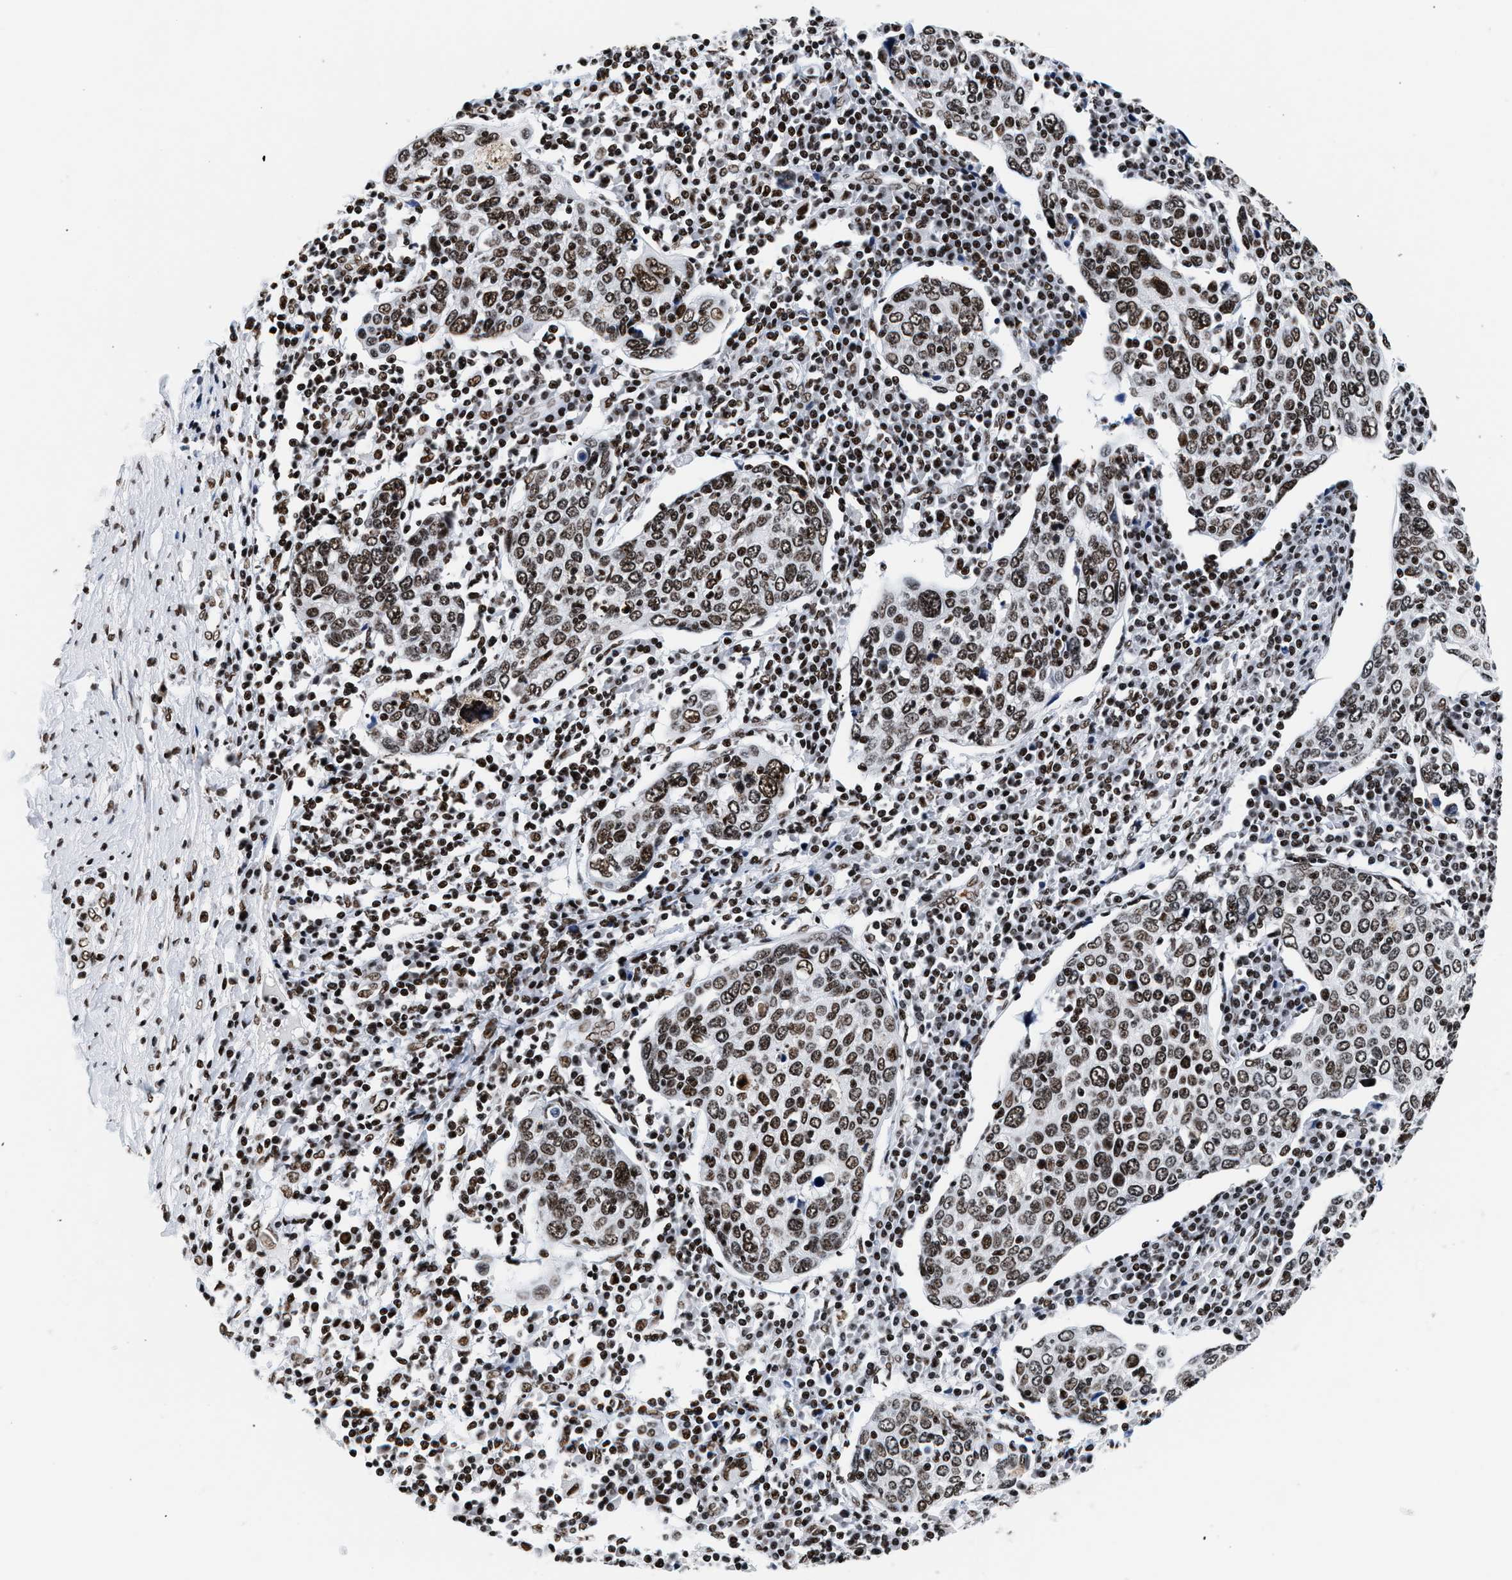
{"staining": {"intensity": "strong", "quantity": ">75%", "location": "nuclear"}, "tissue": "cervical cancer", "cell_type": "Tumor cells", "image_type": "cancer", "snomed": [{"axis": "morphology", "description": "Squamous cell carcinoma, NOS"}, {"axis": "topography", "description": "Cervix"}], "caption": "There is high levels of strong nuclear positivity in tumor cells of squamous cell carcinoma (cervical), as demonstrated by immunohistochemical staining (brown color).", "gene": "RAD21", "patient": {"sex": "female", "age": 40}}